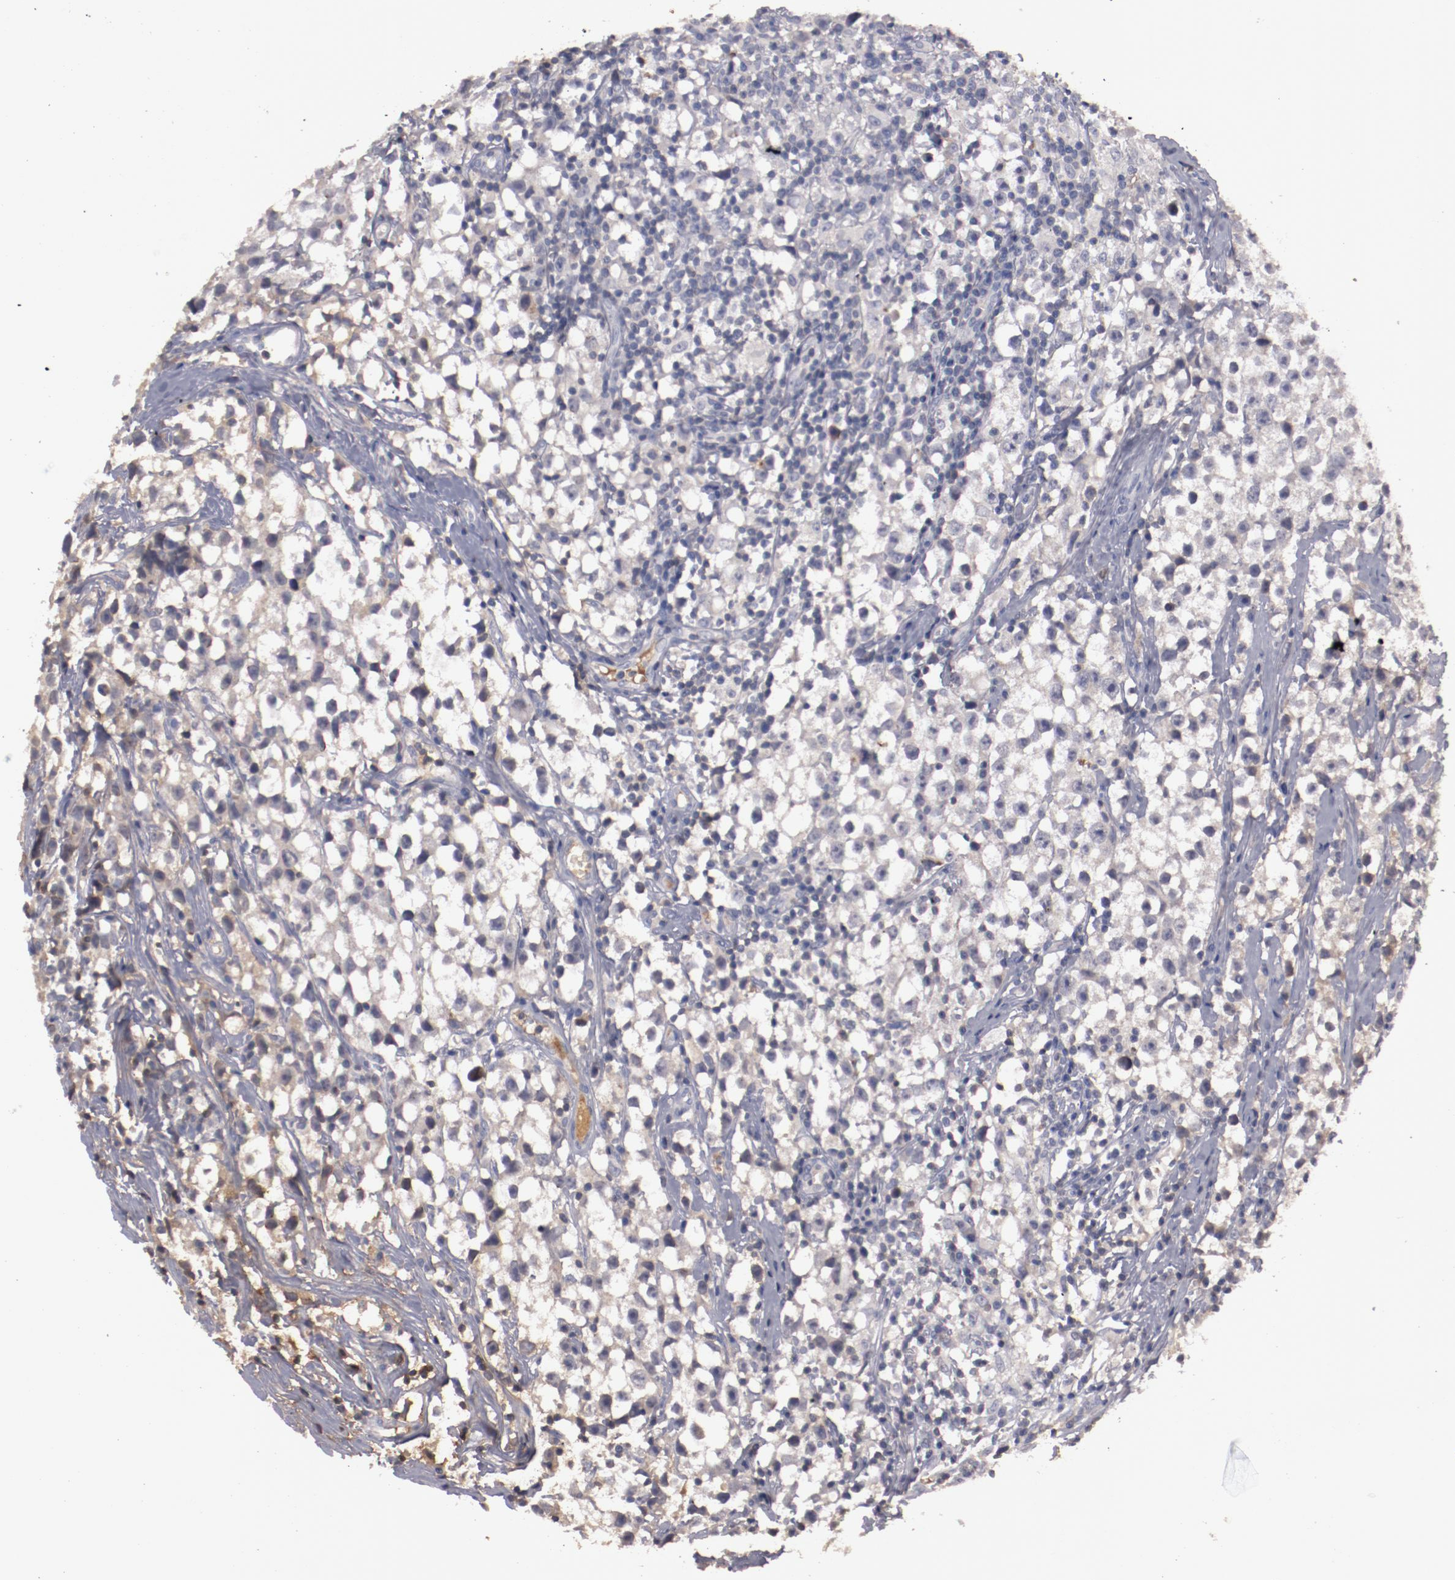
{"staining": {"intensity": "negative", "quantity": "none", "location": "none"}, "tissue": "testis cancer", "cell_type": "Tumor cells", "image_type": "cancer", "snomed": [{"axis": "morphology", "description": "Seminoma, NOS"}, {"axis": "topography", "description": "Testis"}], "caption": "There is no significant staining in tumor cells of testis seminoma.", "gene": "MBL2", "patient": {"sex": "male", "age": 35}}